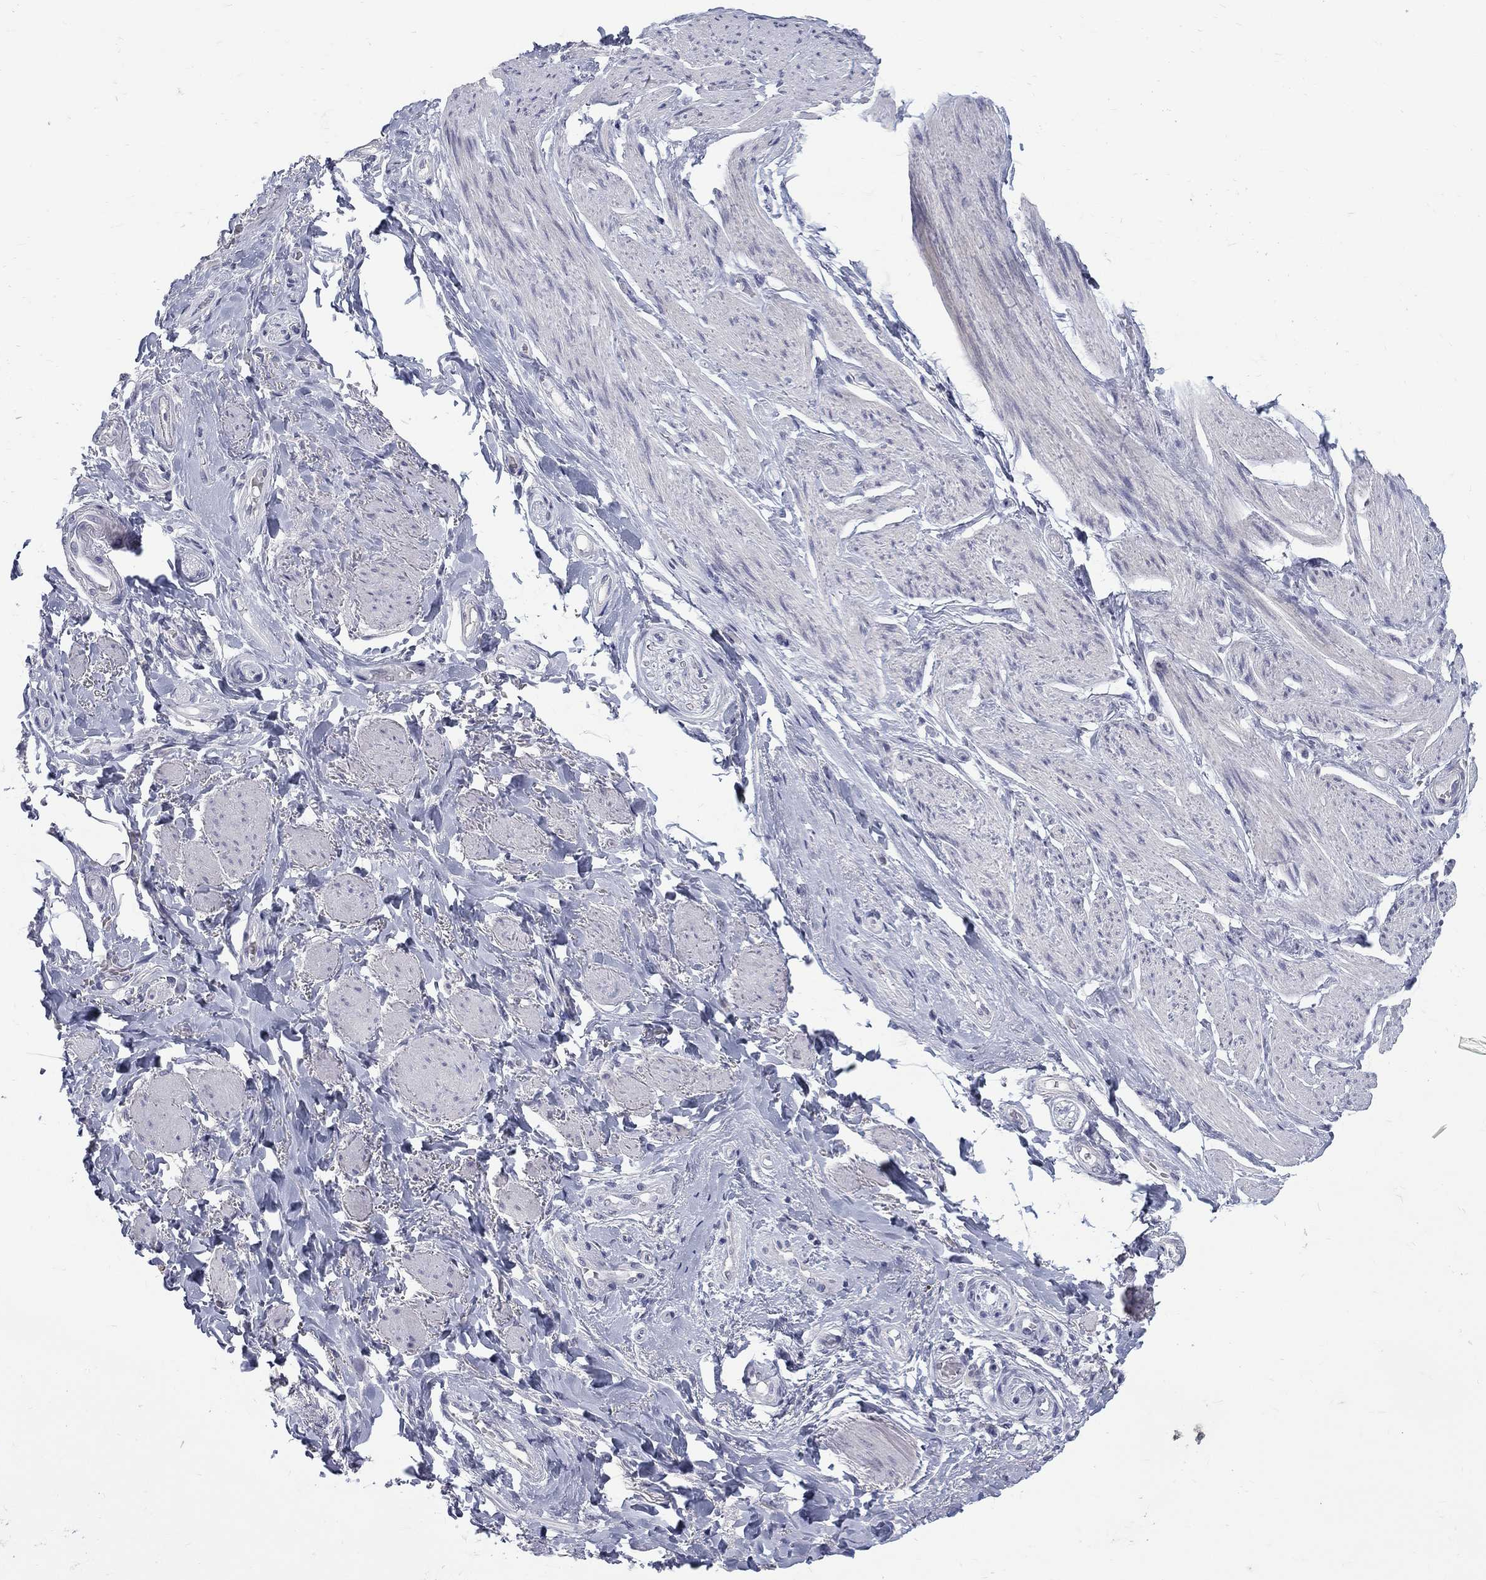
{"staining": {"intensity": "negative", "quantity": "none", "location": "none"}, "tissue": "soft tissue", "cell_type": "Fibroblasts", "image_type": "normal", "snomed": [{"axis": "morphology", "description": "Normal tissue, NOS"}, {"axis": "topography", "description": "Skeletal muscle"}, {"axis": "topography", "description": "Anal"}, {"axis": "topography", "description": "Peripheral nerve tissue"}], "caption": "Immunohistochemical staining of normal human soft tissue demonstrates no significant positivity in fibroblasts. (DAB (3,3'-diaminobenzidine) IHC, high magnification).", "gene": "CTNND2", "patient": {"sex": "male", "age": 53}}